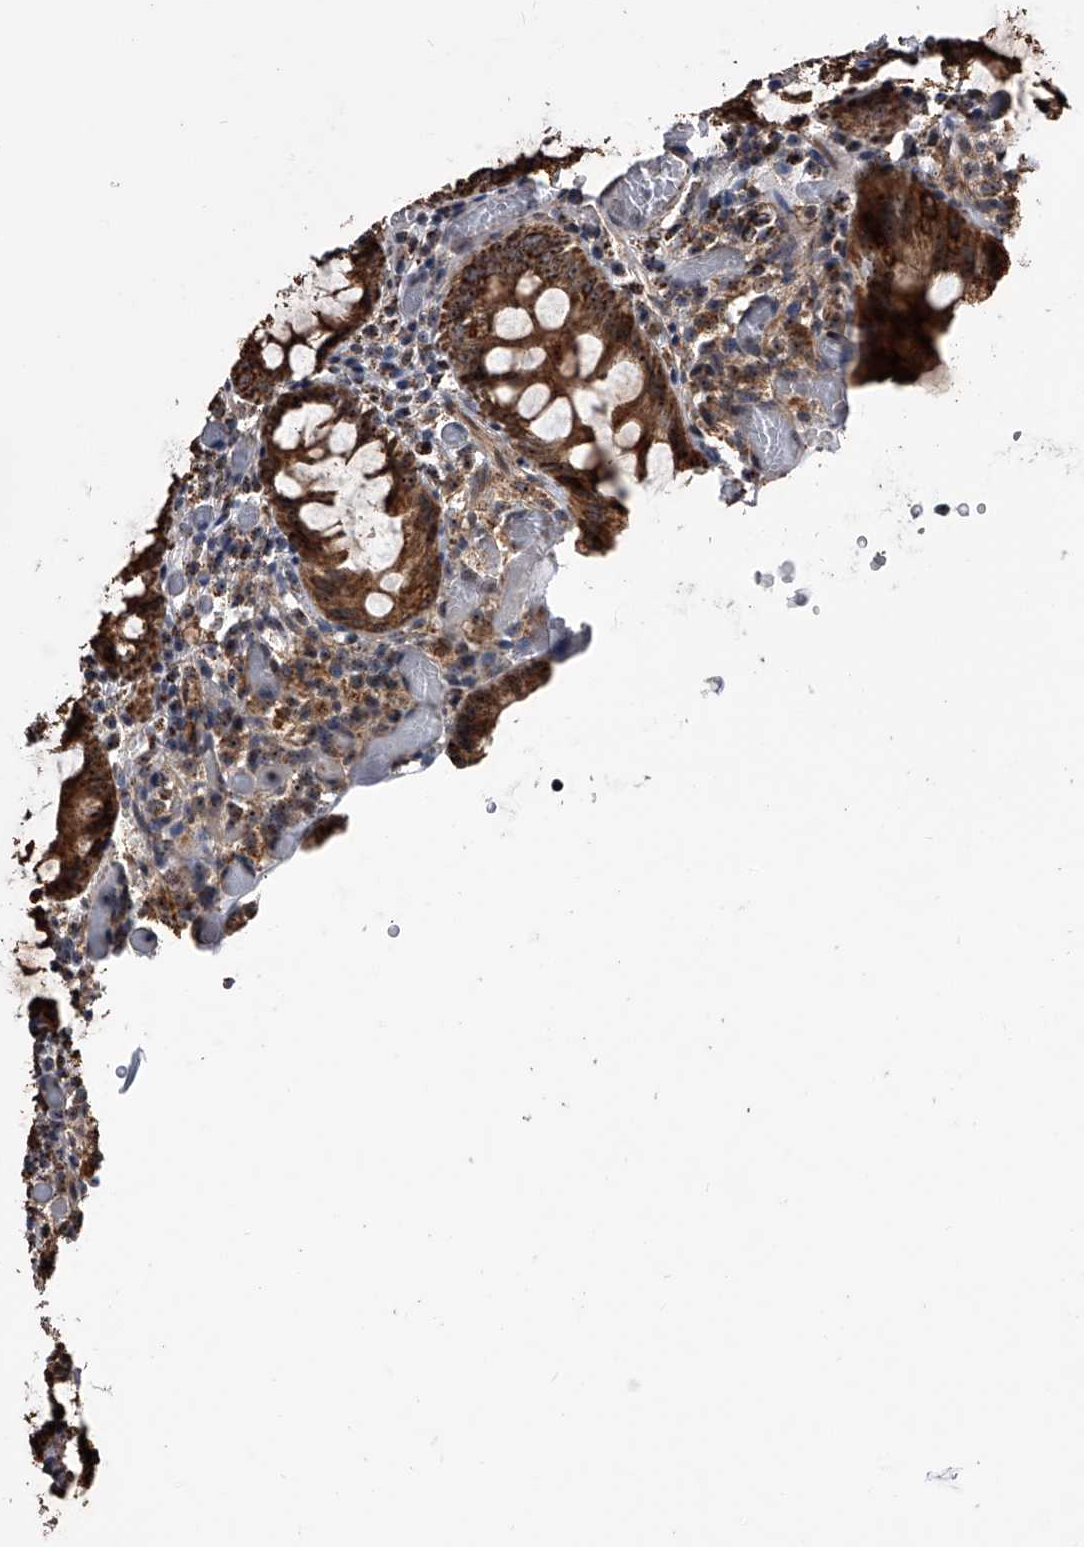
{"staining": {"intensity": "strong", "quantity": ">75%", "location": "cytoplasmic/membranous"}, "tissue": "colon", "cell_type": "Endothelial cells", "image_type": "normal", "snomed": [{"axis": "morphology", "description": "Normal tissue, NOS"}, {"axis": "topography", "description": "Colon"}], "caption": "An image of colon stained for a protein demonstrates strong cytoplasmic/membranous brown staining in endothelial cells.", "gene": "SMPDL3A", "patient": {"sex": "male", "age": 14}}